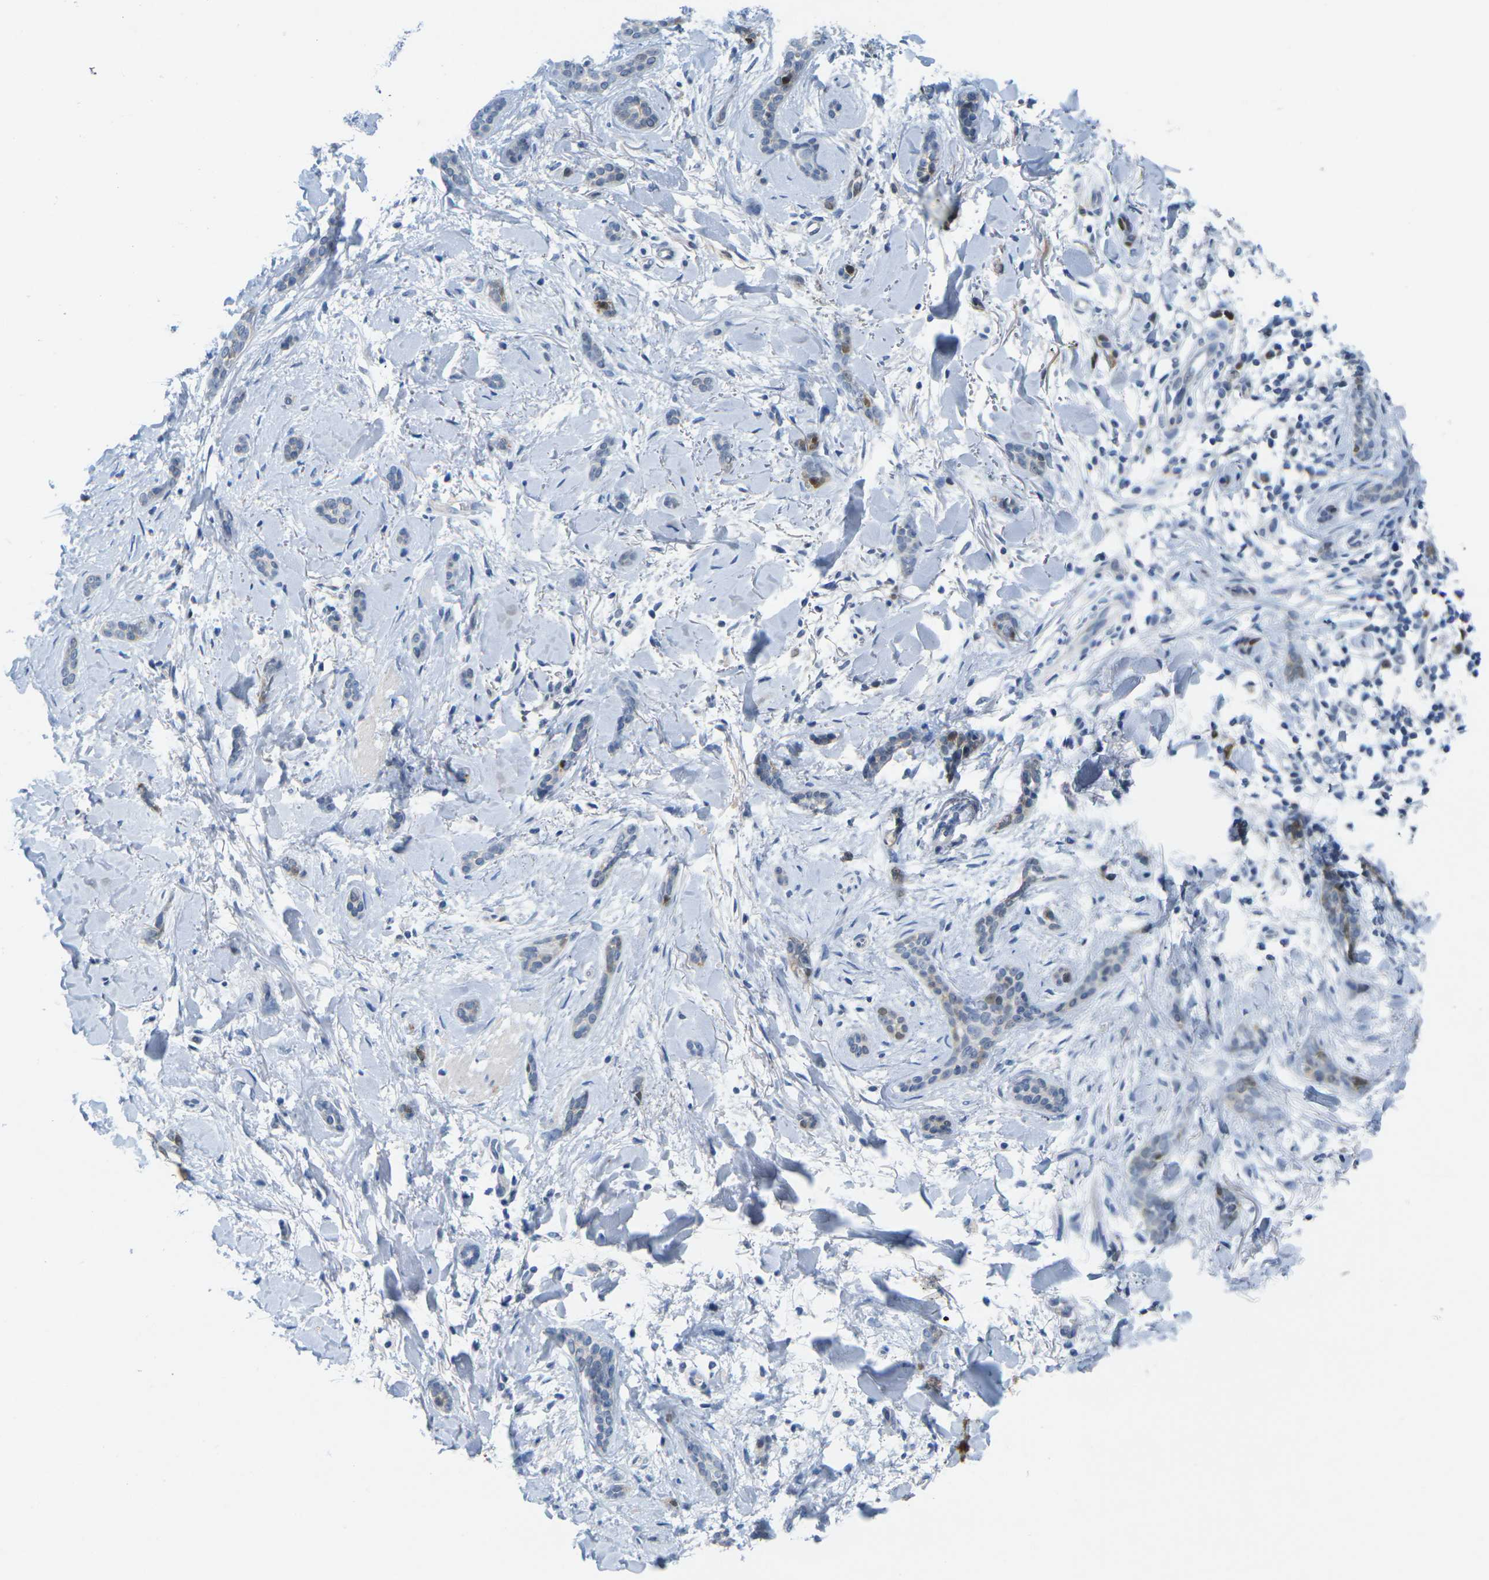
{"staining": {"intensity": "weak", "quantity": "<25%", "location": "nuclear"}, "tissue": "skin cancer", "cell_type": "Tumor cells", "image_type": "cancer", "snomed": [{"axis": "morphology", "description": "Basal cell carcinoma"}, {"axis": "topography", "description": "Skin"}], "caption": "This histopathology image is of skin cancer (basal cell carcinoma) stained with immunohistochemistry (IHC) to label a protein in brown with the nuclei are counter-stained blue. There is no staining in tumor cells.", "gene": "CDK2", "patient": {"sex": "female", "age": 58}}